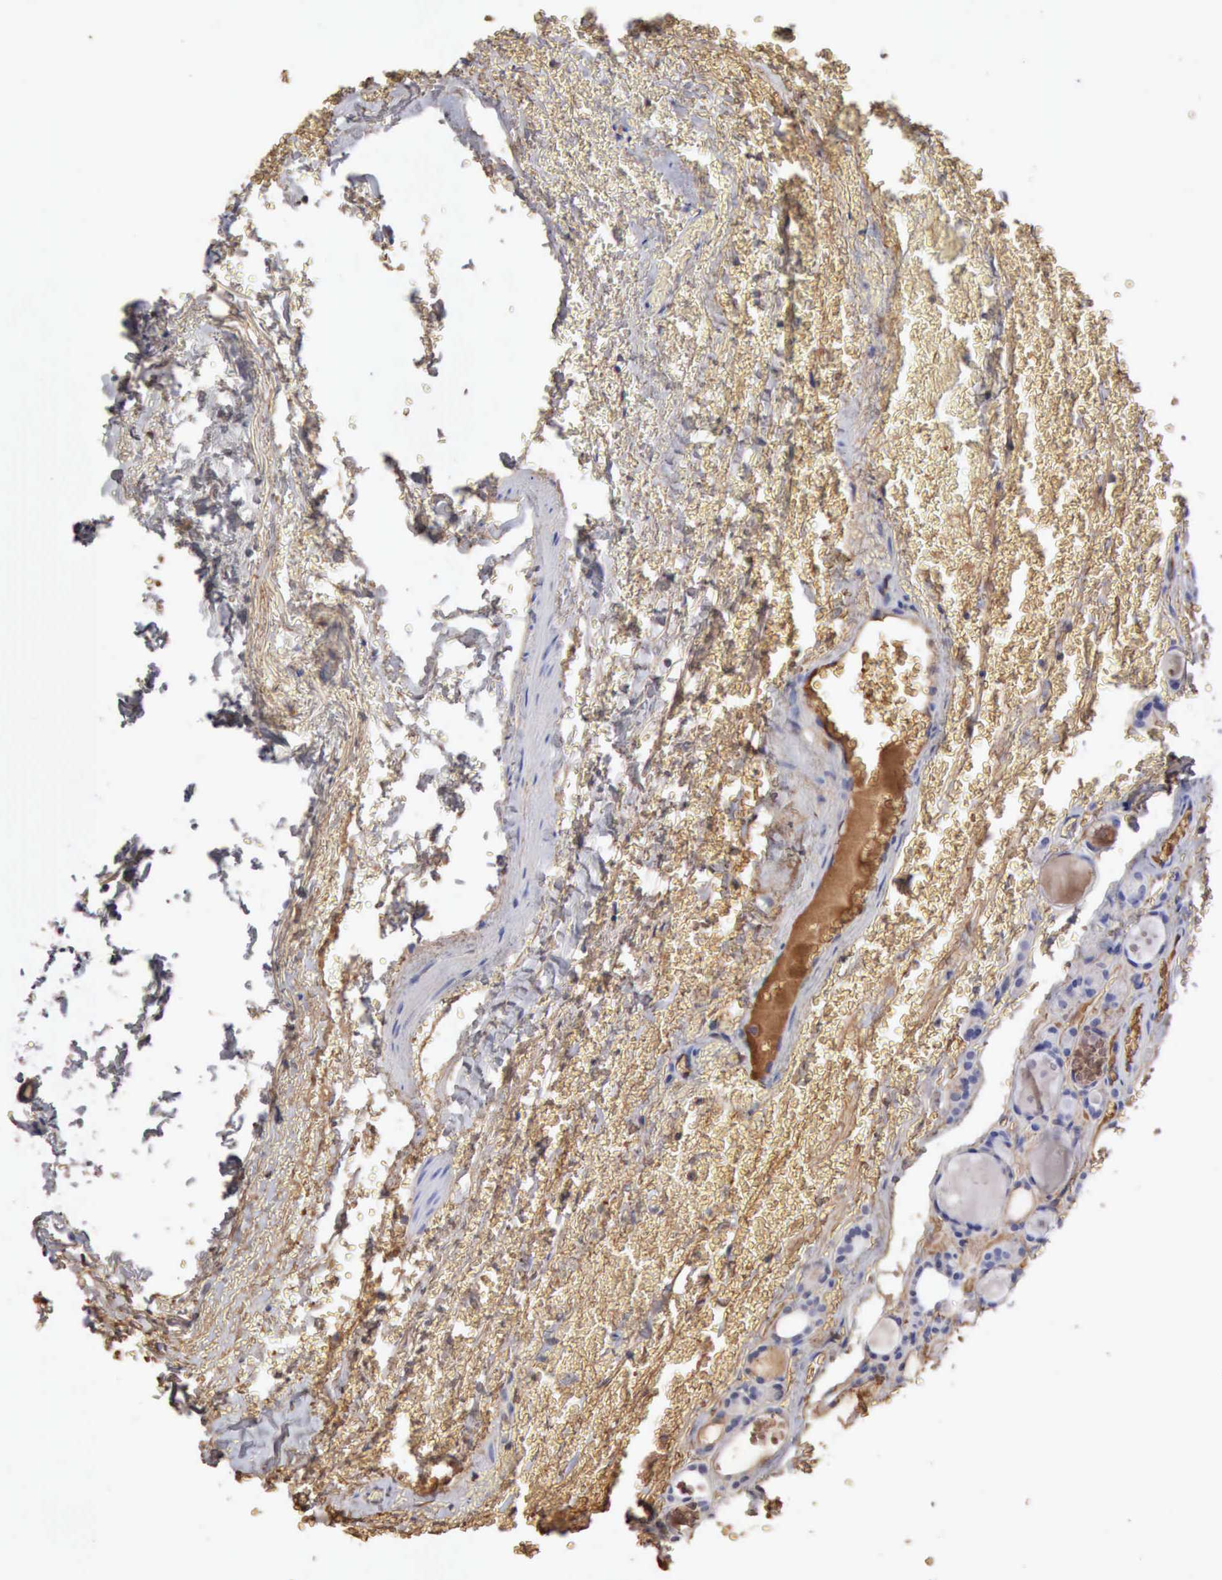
{"staining": {"intensity": "negative", "quantity": "none", "location": "none"}, "tissue": "thyroid cancer", "cell_type": "Tumor cells", "image_type": "cancer", "snomed": [{"axis": "morphology", "description": "Follicular adenoma carcinoma, NOS"}, {"axis": "topography", "description": "Thyroid gland"}], "caption": "Immunohistochemistry histopathology image of neoplastic tissue: thyroid cancer (follicular adenoma carcinoma) stained with DAB (3,3'-diaminobenzidine) demonstrates no significant protein expression in tumor cells.", "gene": "SERPINA1", "patient": {"sex": "female", "age": 71}}